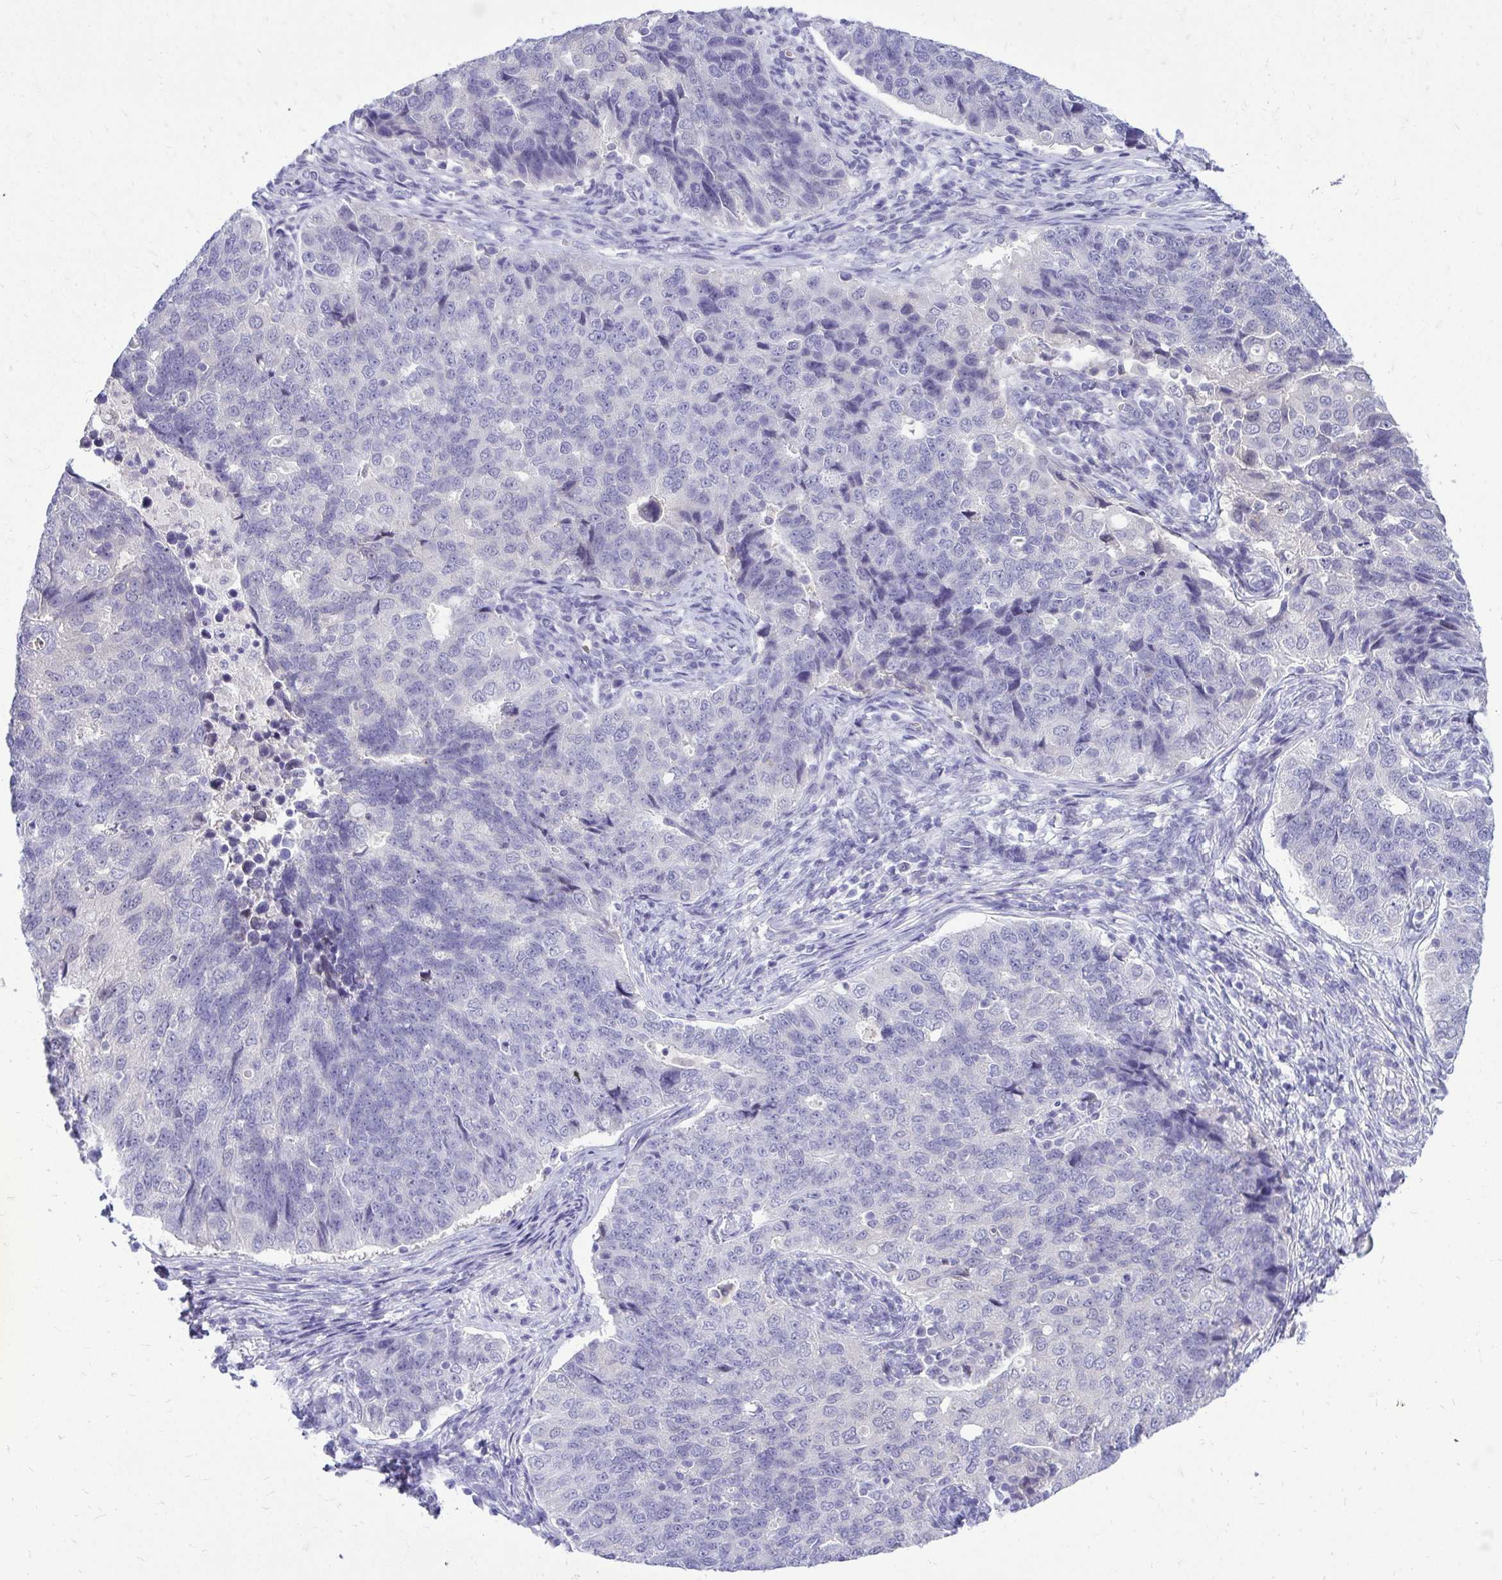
{"staining": {"intensity": "negative", "quantity": "none", "location": "none"}, "tissue": "endometrial cancer", "cell_type": "Tumor cells", "image_type": "cancer", "snomed": [{"axis": "morphology", "description": "Adenocarcinoma, NOS"}, {"axis": "topography", "description": "Endometrium"}], "caption": "Adenocarcinoma (endometrial) stained for a protein using immunohistochemistry (IHC) reveals no staining tumor cells.", "gene": "ZSWIM9", "patient": {"sex": "female", "age": 43}}